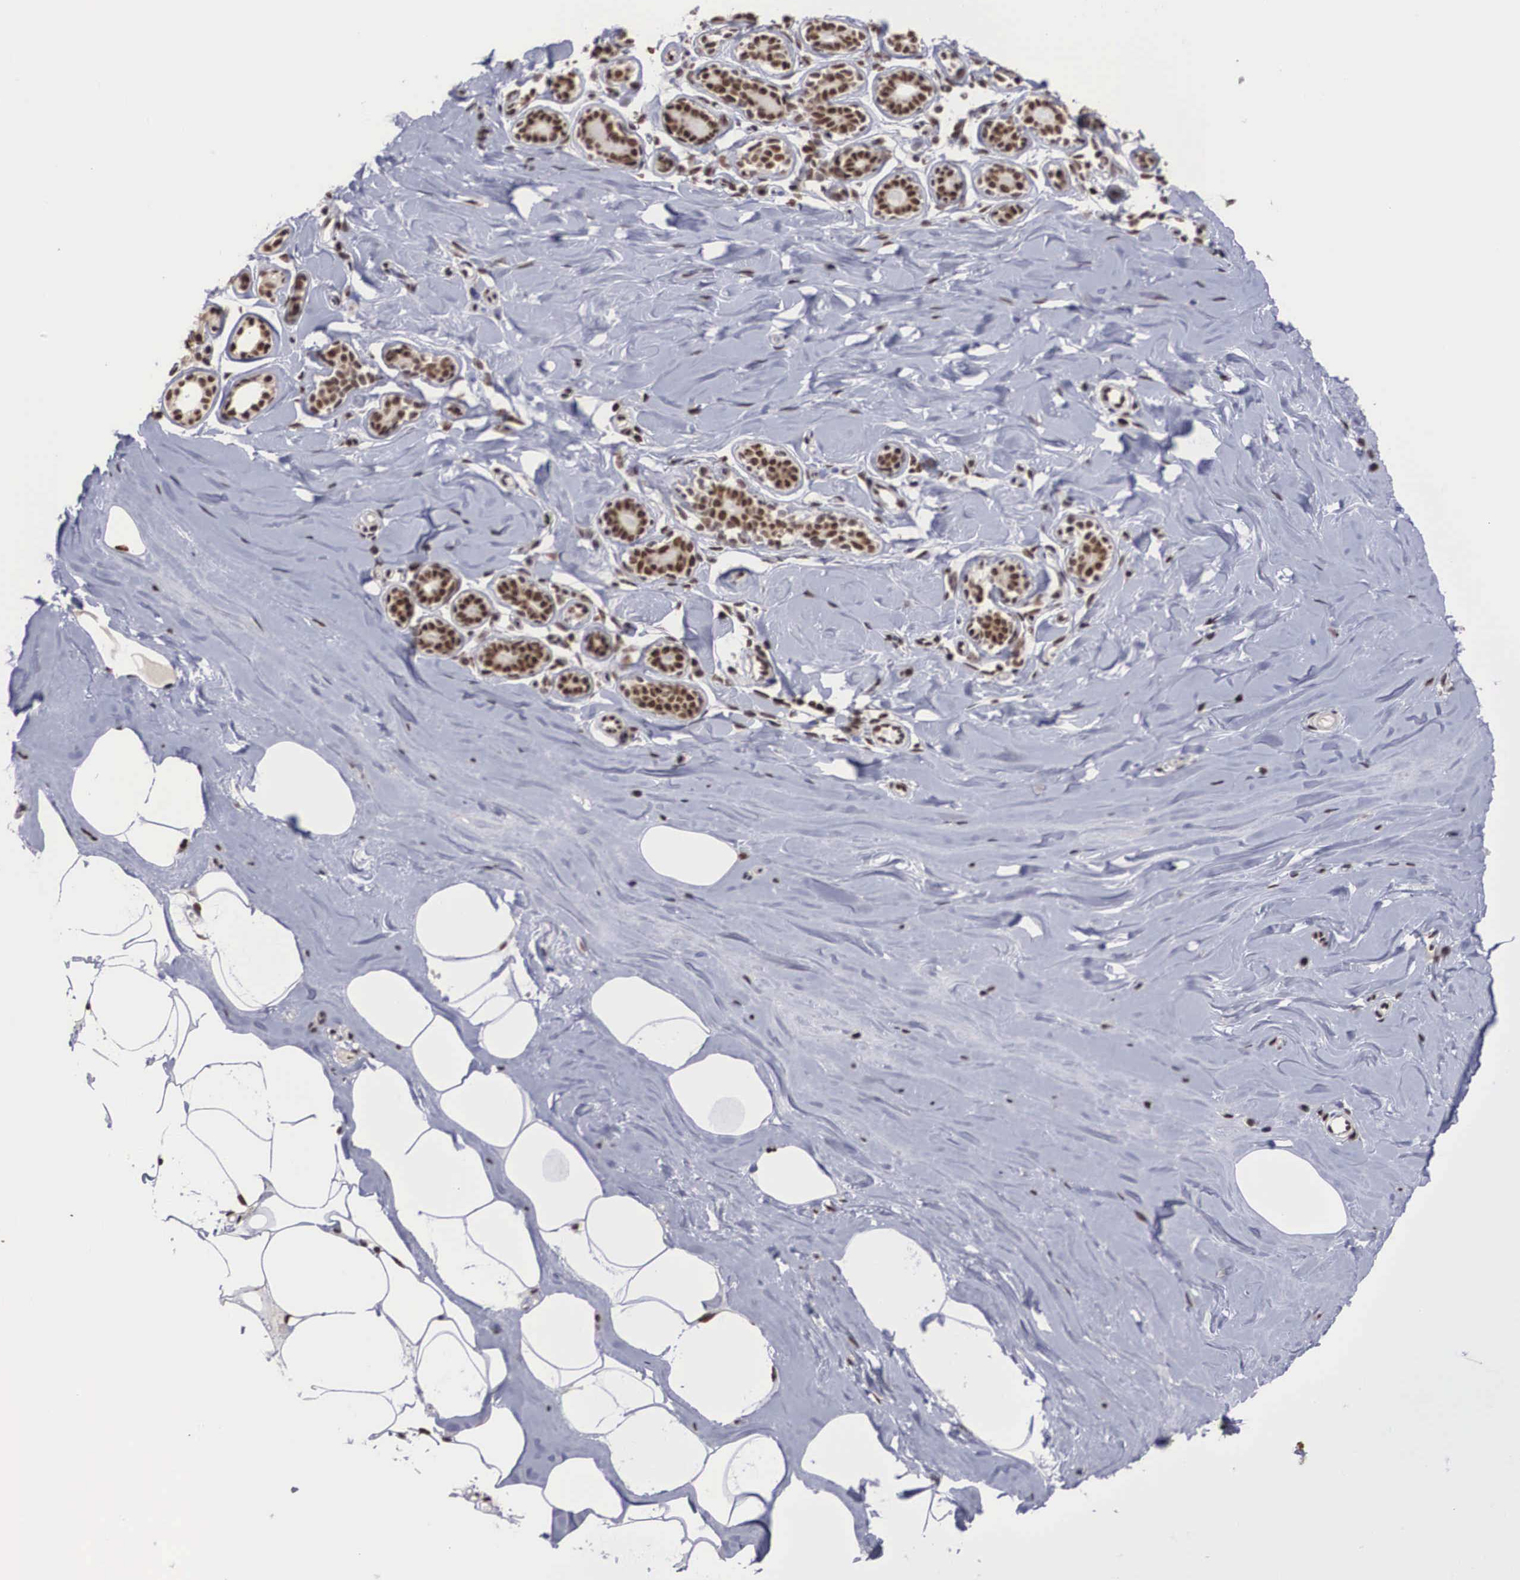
{"staining": {"intensity": "strong", "quantity": ">75%", "location": "nuclear"}, "tissue": "breast", "cell_type": "Adipocytes", "image_type": "normal", "snomed": [{"axis": "morphology", "description": "Normal tissue, NOS"}, {"axis": "topography", "description": "Breast"}], "caption": "Protein positivity by immunohistochemistry (IHC) demonstrates strong nuclear positivity in about >75% of adipocytes in benign breast.", "gene": "HTATSF1", "patient": {"sex": "female", "age": 45}}